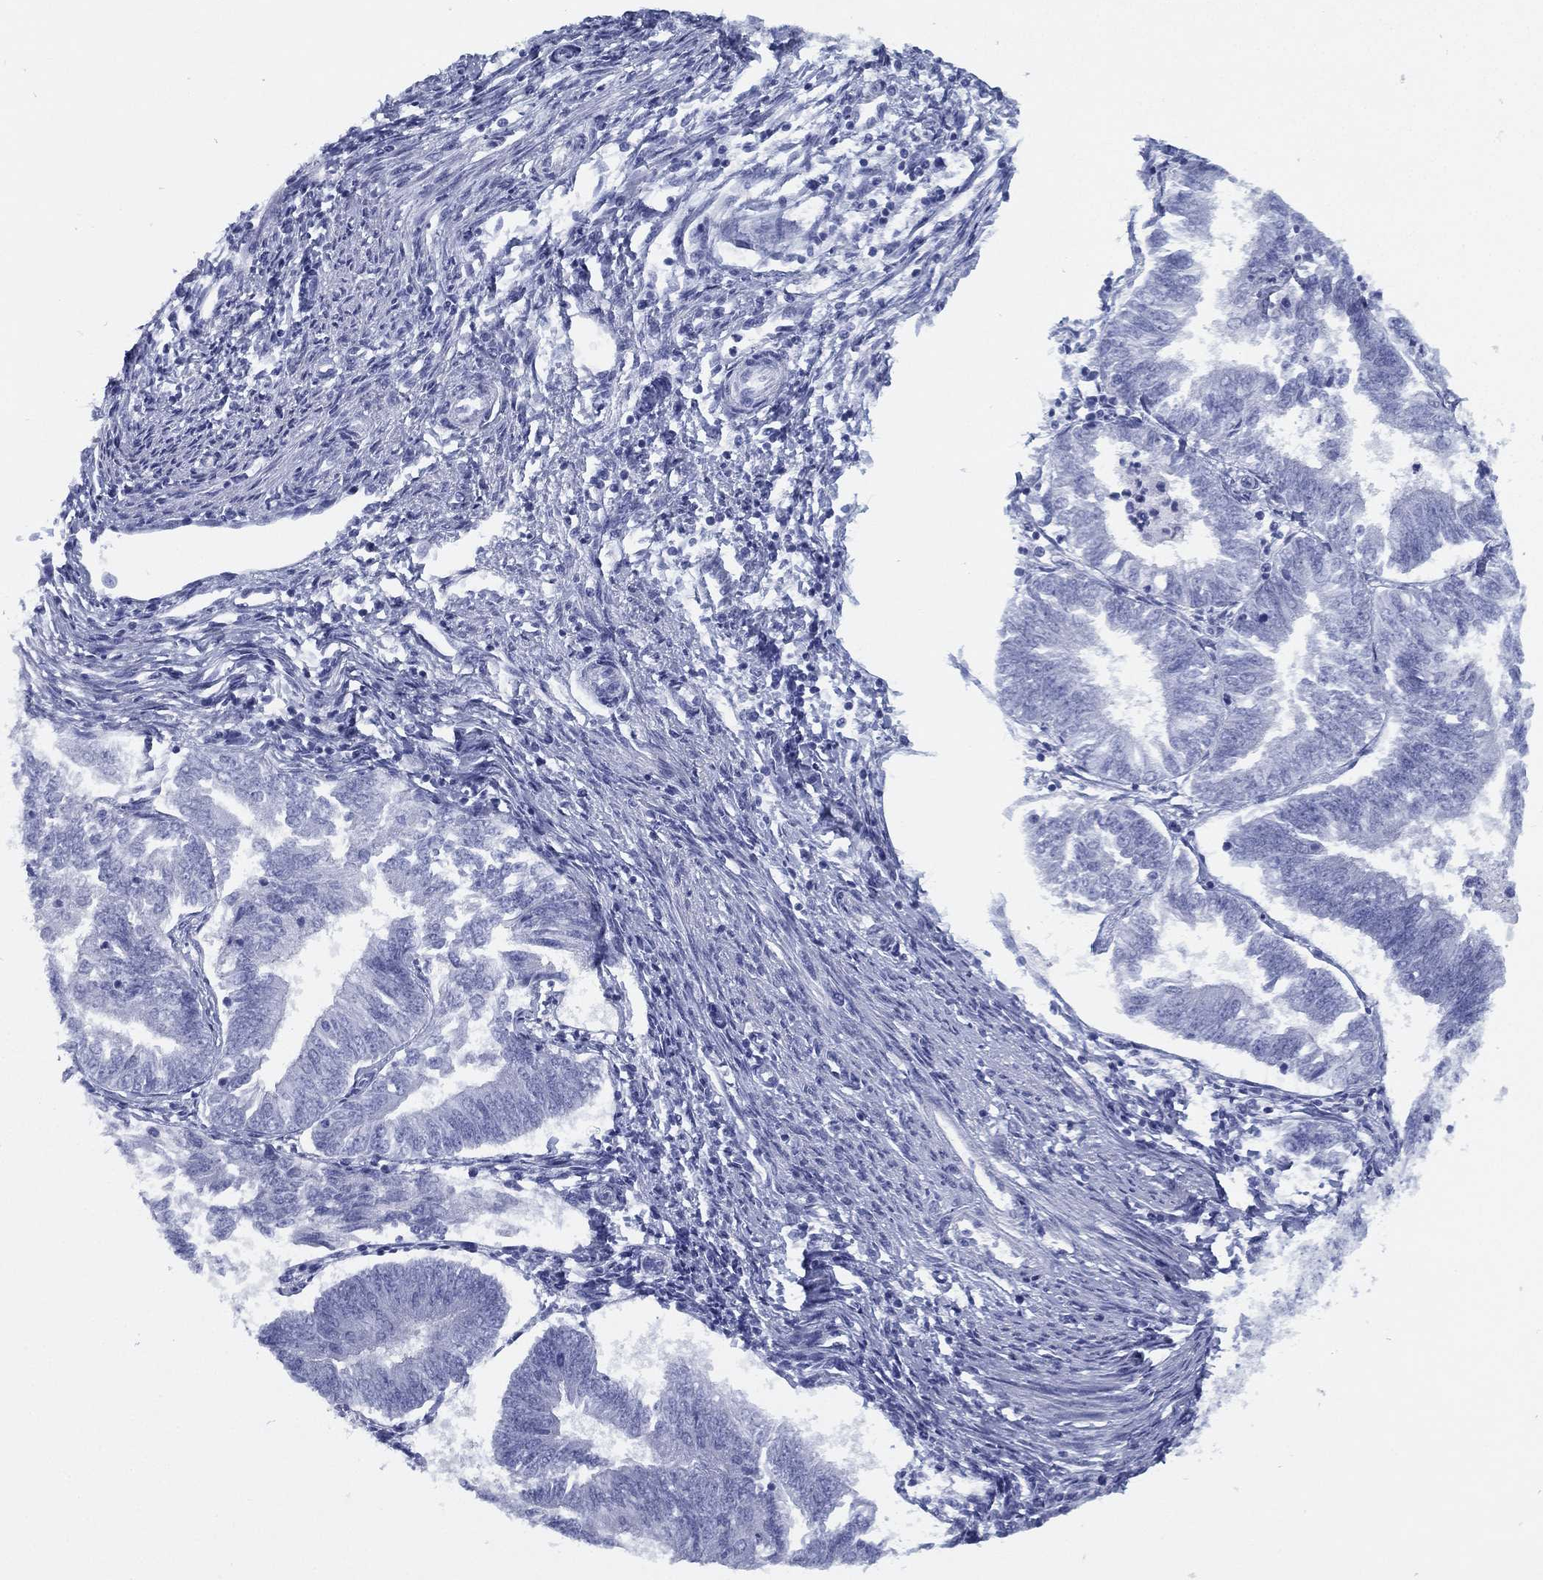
{"staining": {"intensity": "negative", "quantity": "none", "location": "none"}, "tissue": "endometrial cancer", "cell_type": "Tumor cells", "image_type": "cancer", "snomed": [{"axis": "morphology", "description": "Adenocarcinoma, NOS"}, {"axis": "topography", "description": "Endometrium"}], "caption": "Endometrial cancer stained for a protein using immunohistochemistry (IHC) reveals no positivity tumor cells.", "gene": "TMEM252", "patient": {"sex": "female", "age": 58}}